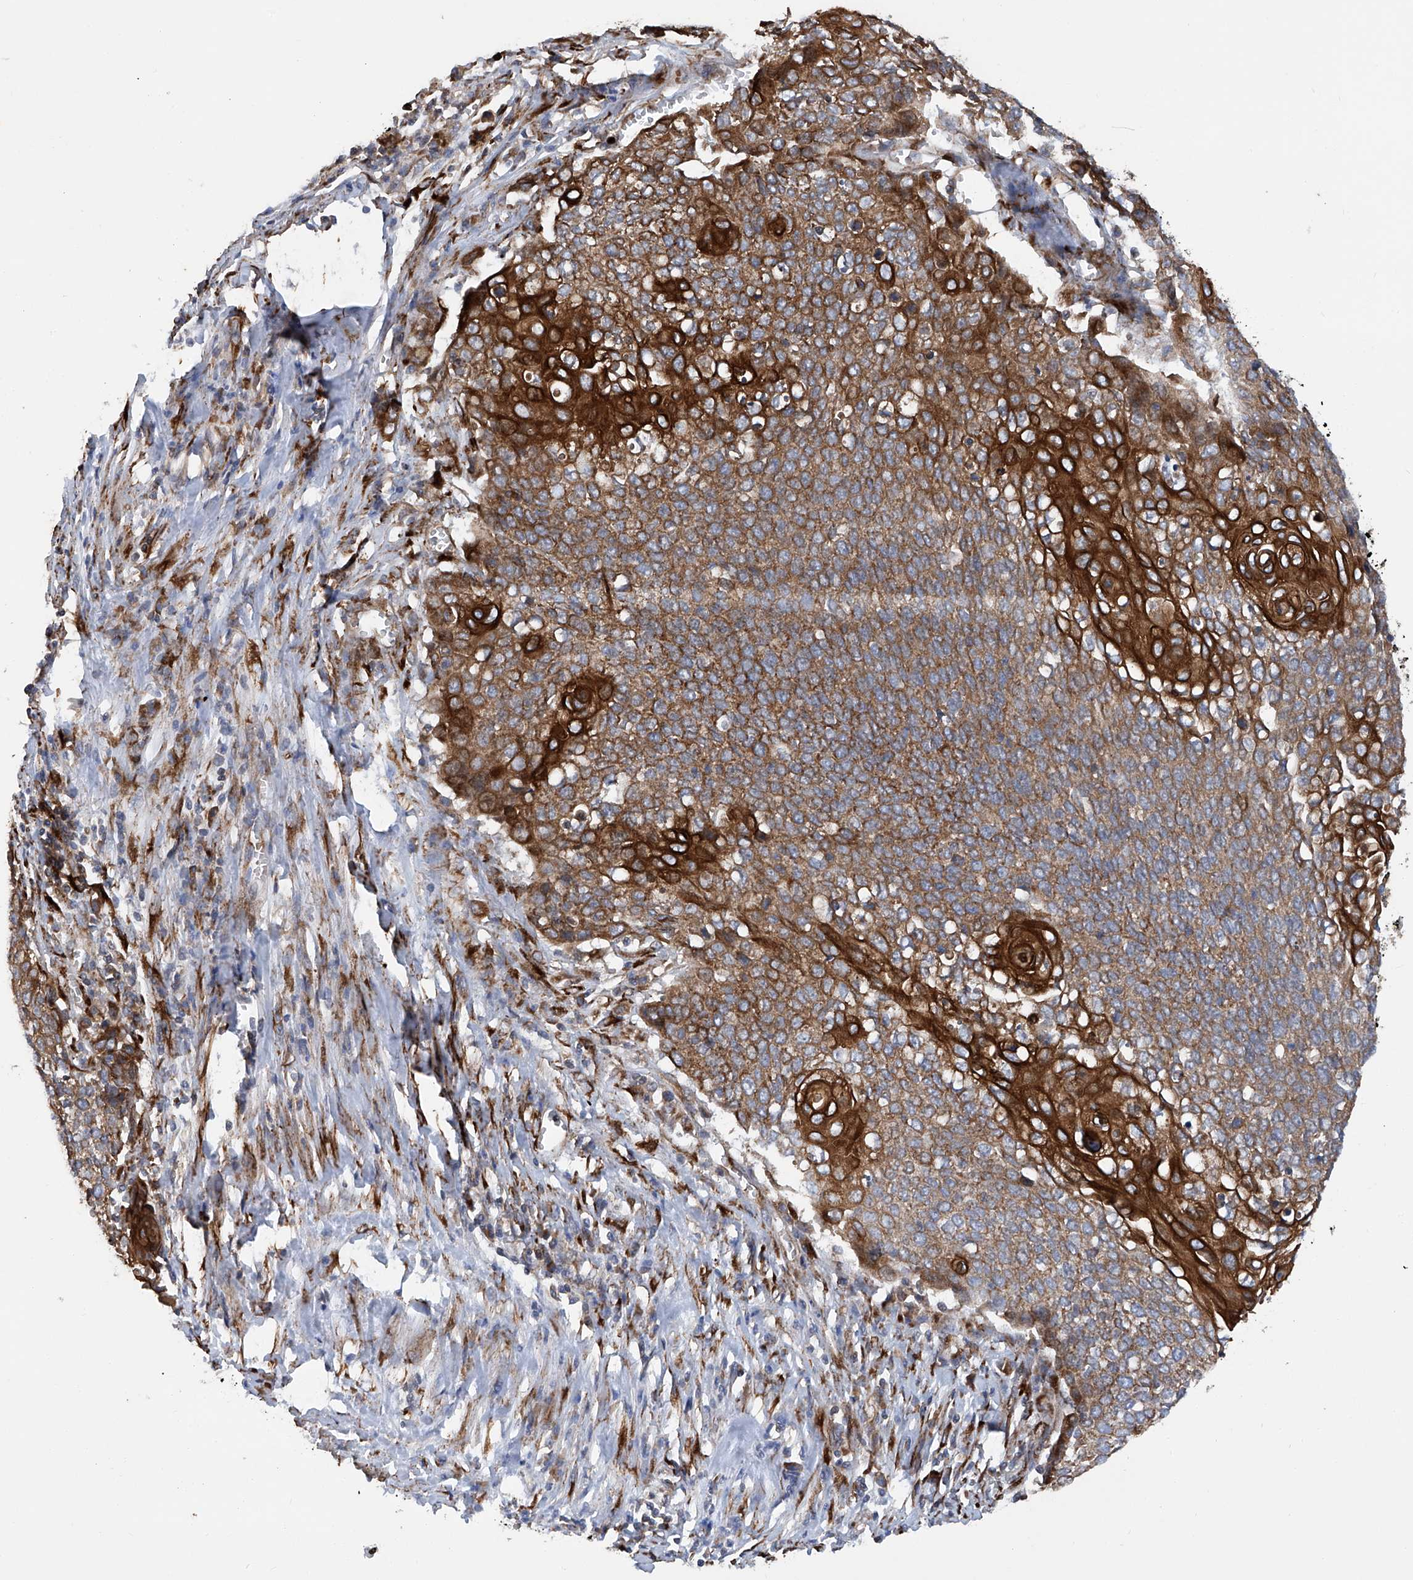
{"staining": {"intensity": "strong", "quantity": ">75%", "location": "cytoplasmic/membranous"}, "tissue": "cervical cancer", "cell_type": "Tumor cells", "image_type": "cancer", "snomed": [{"axis": "morphology", "description": "Squamous cell carcinoma, NOS"}, {"axis": "topography", "description": "Cervix"}], "caption": "Cervical cancer (squamous cell carcinoma) stained for a protein (brown) displays strong cytoplasmic/membranous positive expression in approximately >75% of tumor cells.", "gene": "ASCC3", "patient": {"sex": "female", "age": 39}}